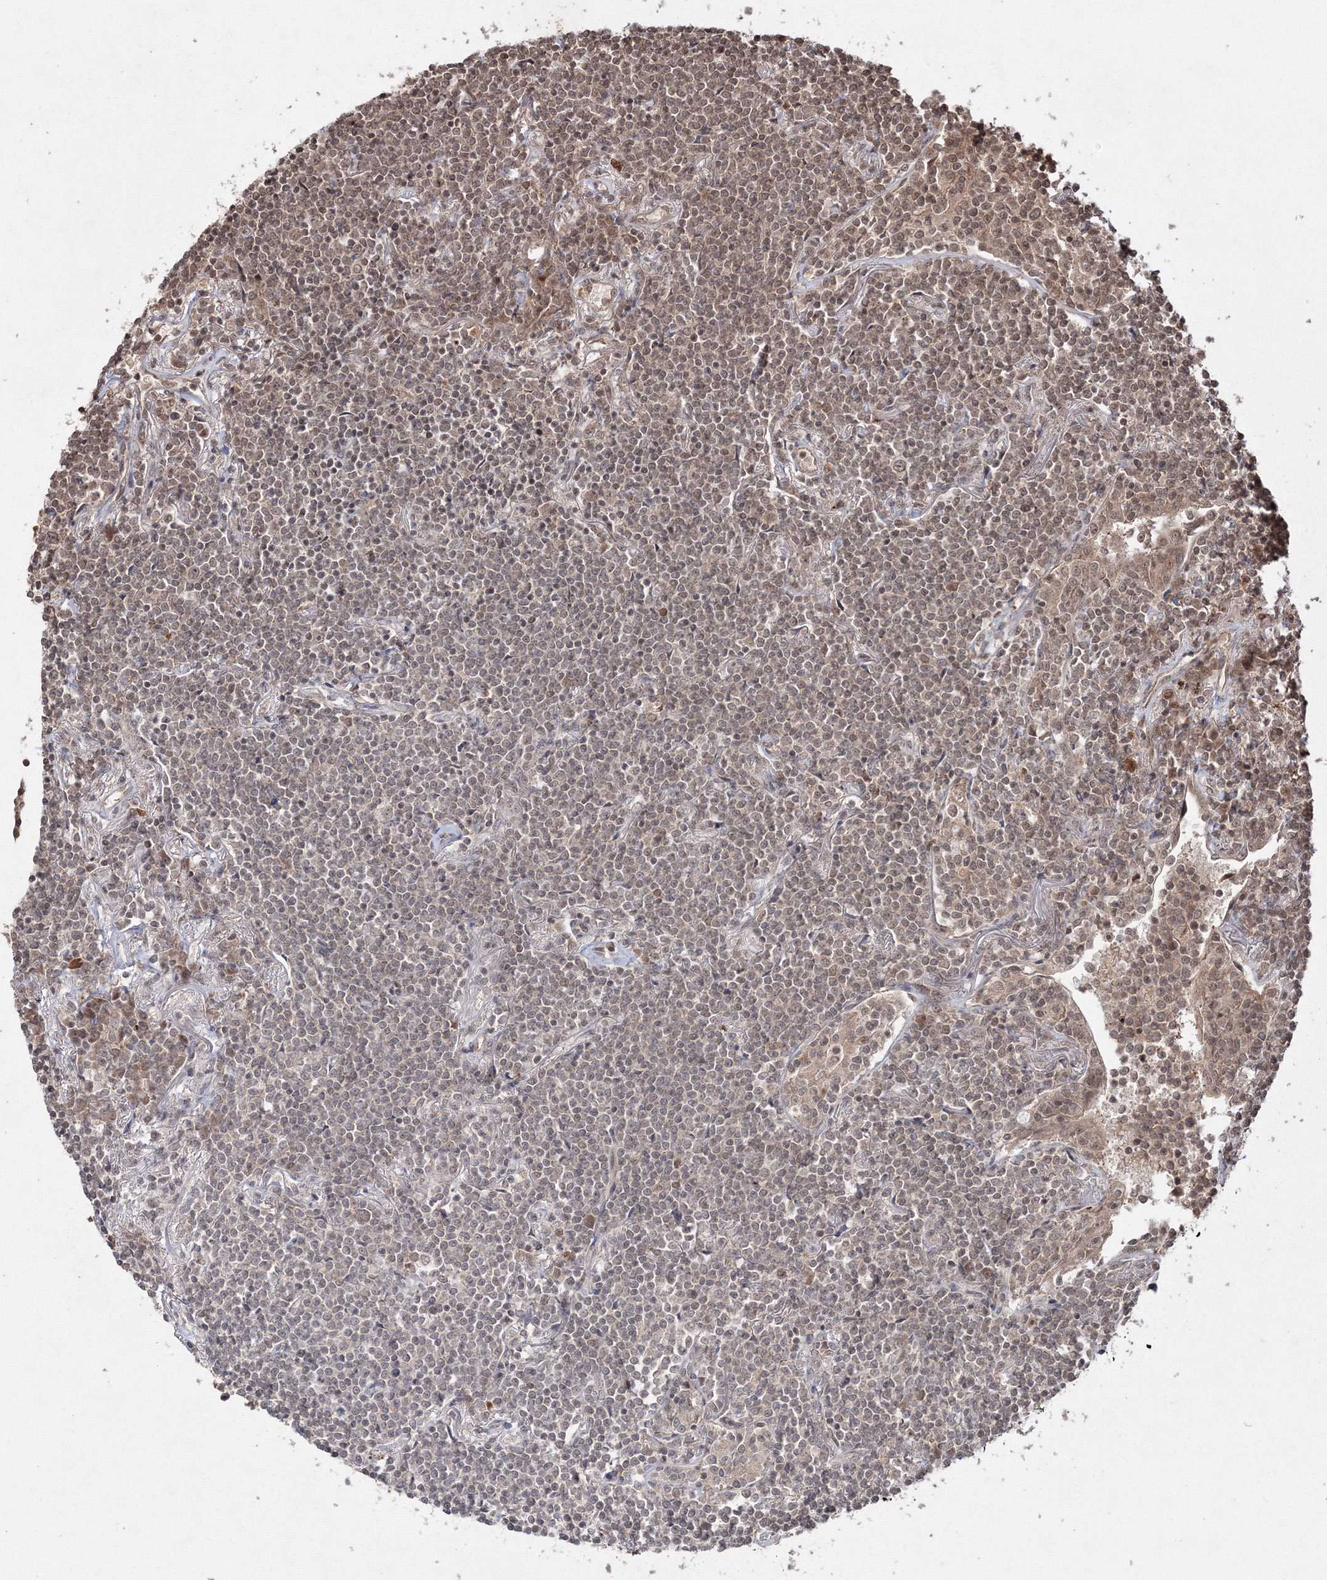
{"staining": {"intensity": "moderate", "quantity": "25%-75%", "location": "nuclear"}, "tissue": "lymphoma", "cell_type": "Tumor cells", "image_type": "cancer", "snomed": [{"axis": "morphology", "description": "Malignant lymphoma, non-Hodgkin's type, Low grade"}, {"axis": "topography", "description": "Lung"}], "caption": "There is medium levels of moderate nuclear staining in tumor cells of lymphoma, as demonstrated by immunohistochemical staining (brown color).", "gene": "PEX13", "patient": {"sex": "female", "age": 71}}